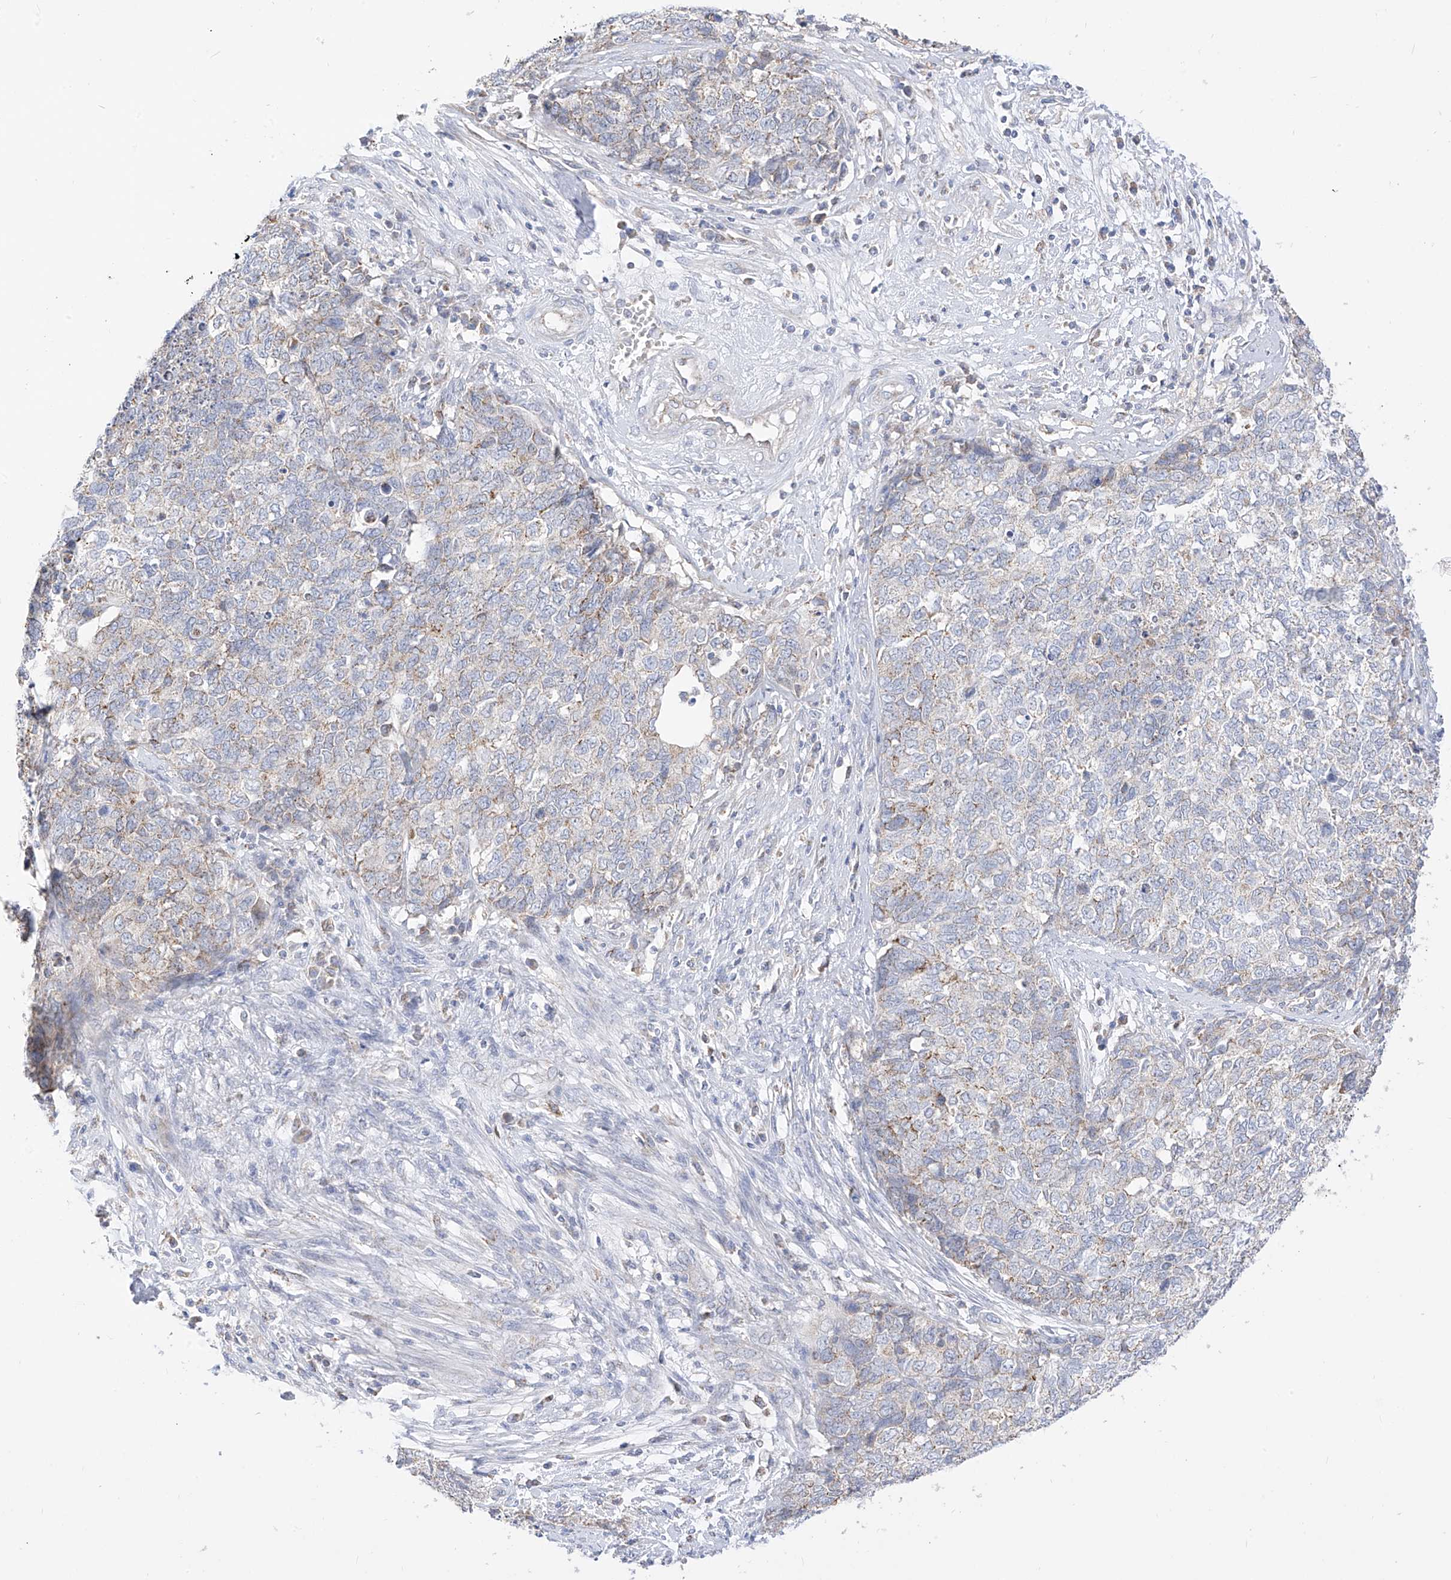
{"staining": {"intensity": "negative", "quantity": "none", "location": "none"}, "tissue": "cervical cancer", "cell_type": "Tumor cells", "image_type": "cancer", "snomed": [{"axis": "morphology", "description": "Squamous cell carcinoma, NOS"}, {"axis": "topography", "description": "Cervix"}], "caption": "IHC micrograph of neoplastic tissue: human squamous cell carcinoma (cervical) stained with DAB (3,3'-diaminobenzidine) exhibits no significant protein staining in tumor cells.", "gene": "RASA2", "patient": {"sex": "female", "age": 63}}